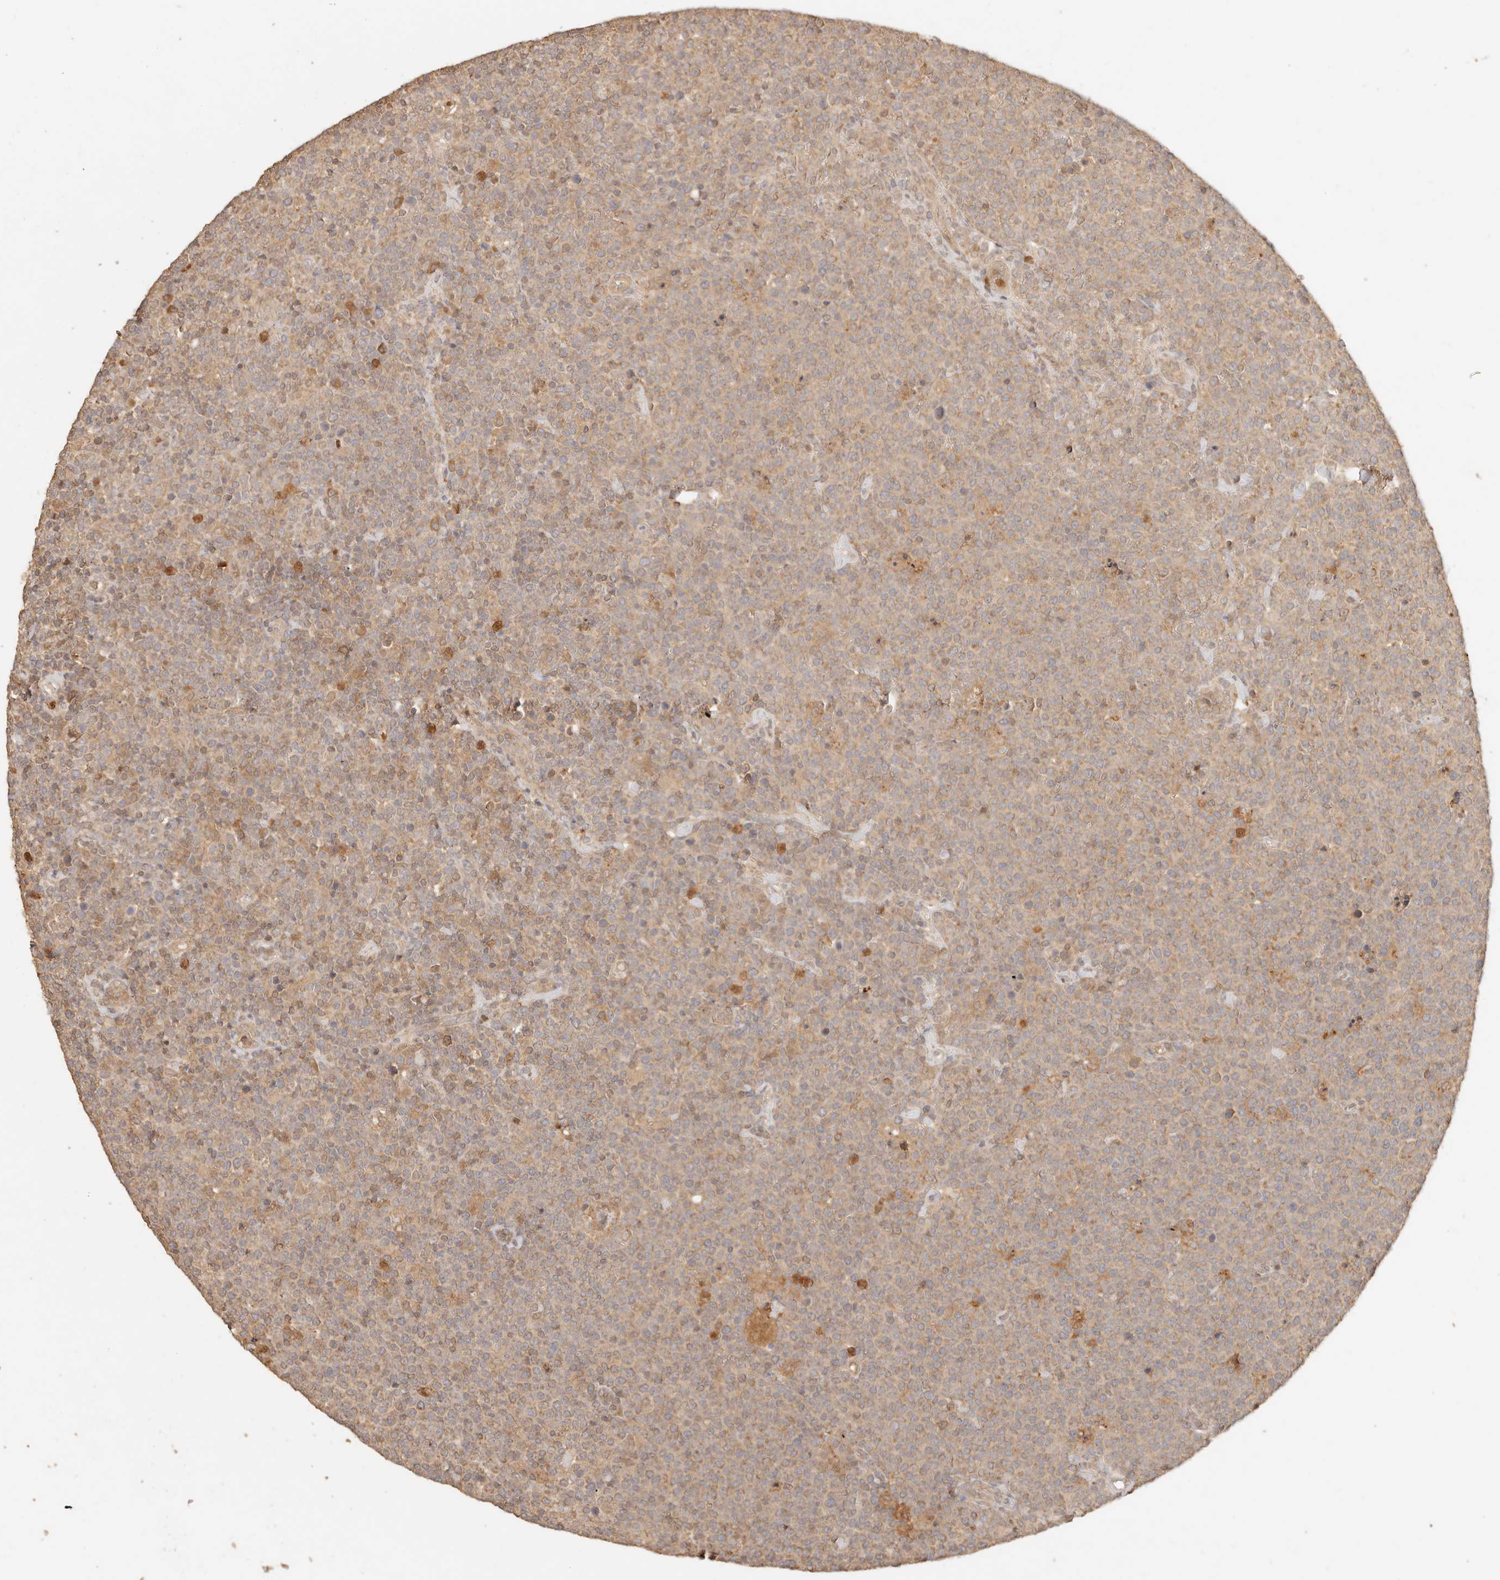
{"staining": {"intensity": "weak", "quantity": "25%-75%", "location": "cytoplasmic/membranous"}, "tissue": "lymphoma", "cell_type": "Tumor cells", "image_type": "cancer", "snomed": [{"axis": "morphology", "description": "Malignant lymphoma, non-Hodgkin's type, High grade"}, {"axis": "topography", "description": "Lymph node"}], "caption": "A low amount of weak cytoplasmic/membranous positivity is present in about 25%-75% of tumor cells in high-grade malignant lymphoma, non-Hodgkin's type tissue.", "gene": "INTS11", "patient": {"sex": "male", "age": 61}}